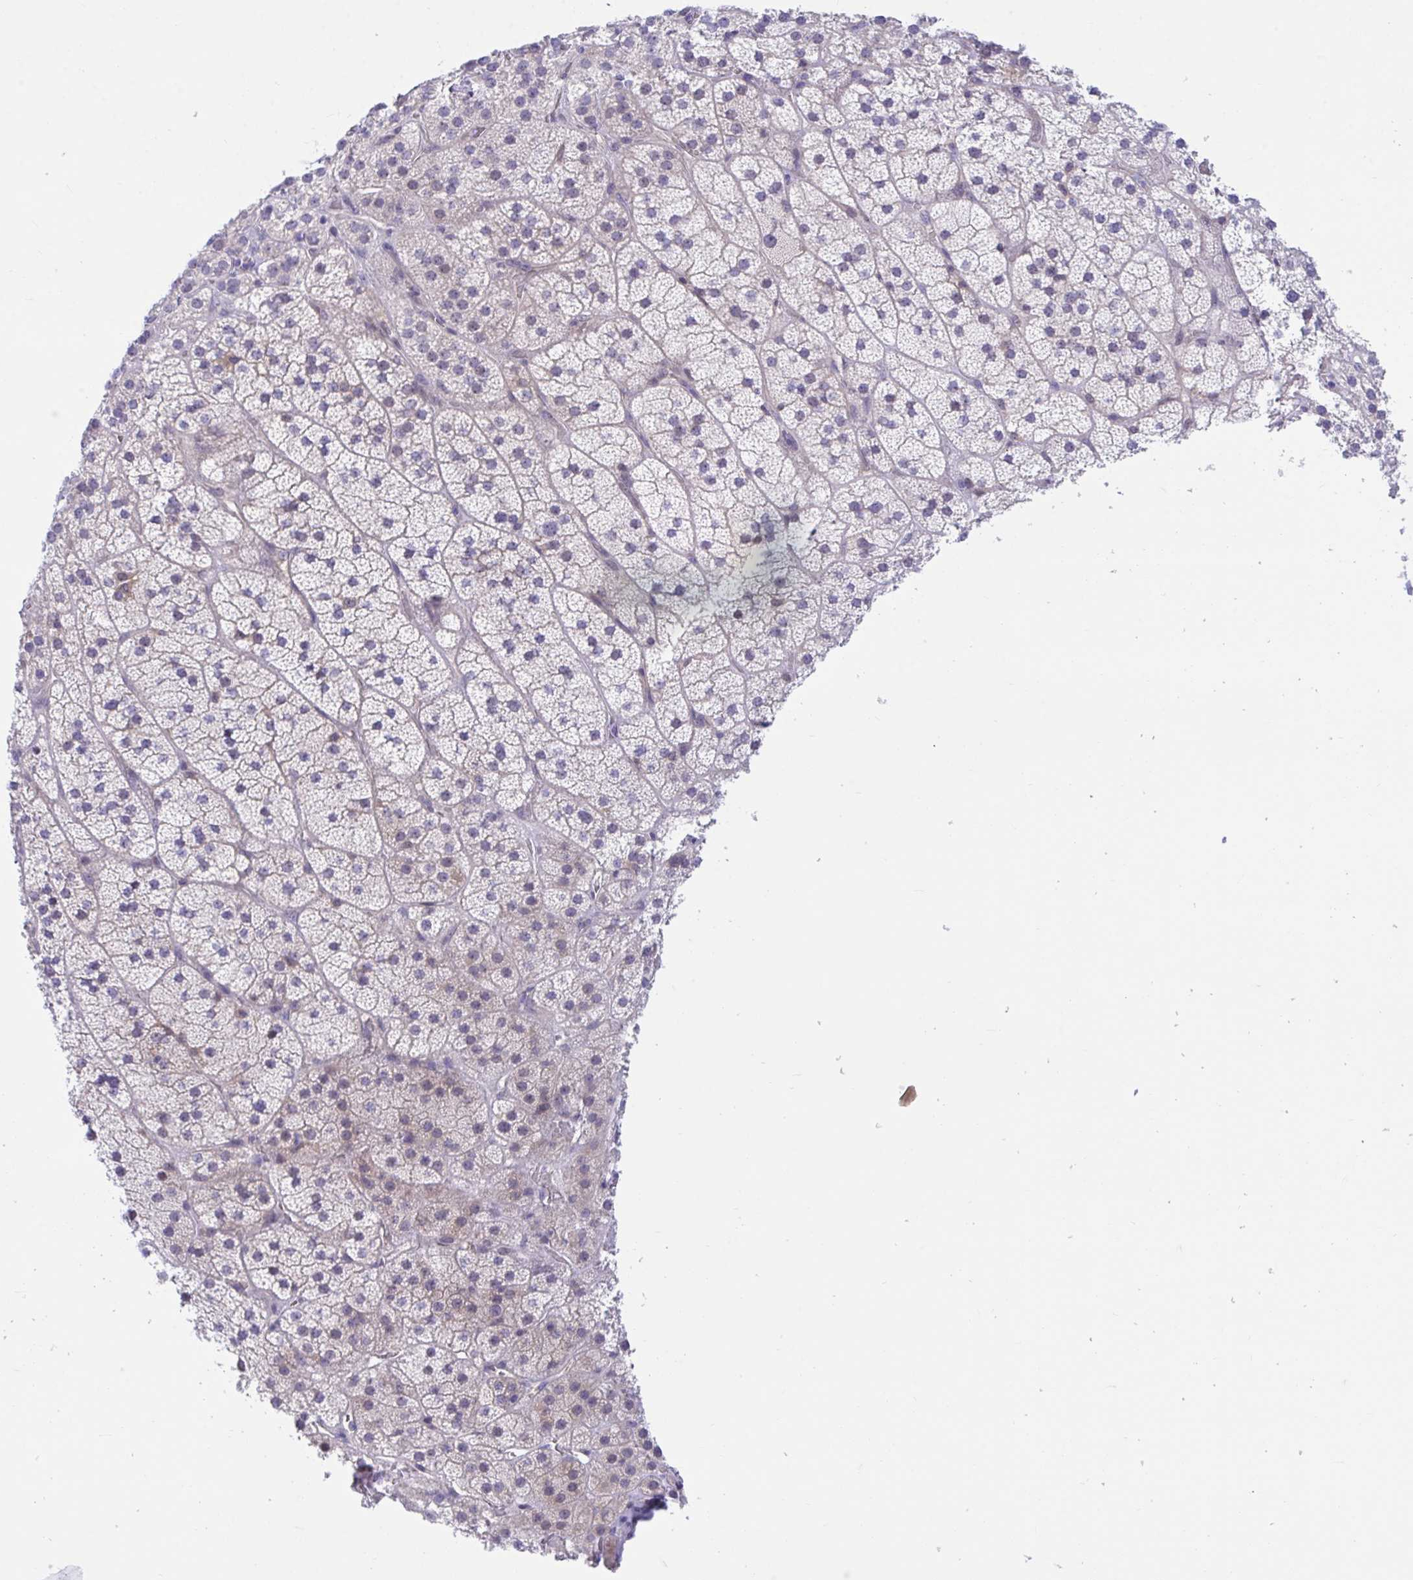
{"staining": {"intensity": "moderate", "quantity": "<25%", "location": "cytoplasmic/membranous"}, "tissue": "adrenal gland", "cell_type": "Glandular cells", "image_type": "normal", "snomed": [{"axis": "morphology", "description": "Normal tissue, NOS"}, {"axis": "topography", "description": "Adrenal gland"}], "caption": "Protein staining exhibits moderate cytoplasmic/membranous expression in about <25% of glandular cells in benign adrenal gland.", "gene": "CENPQ", "patient": {"sex": "male", "age": 57}}